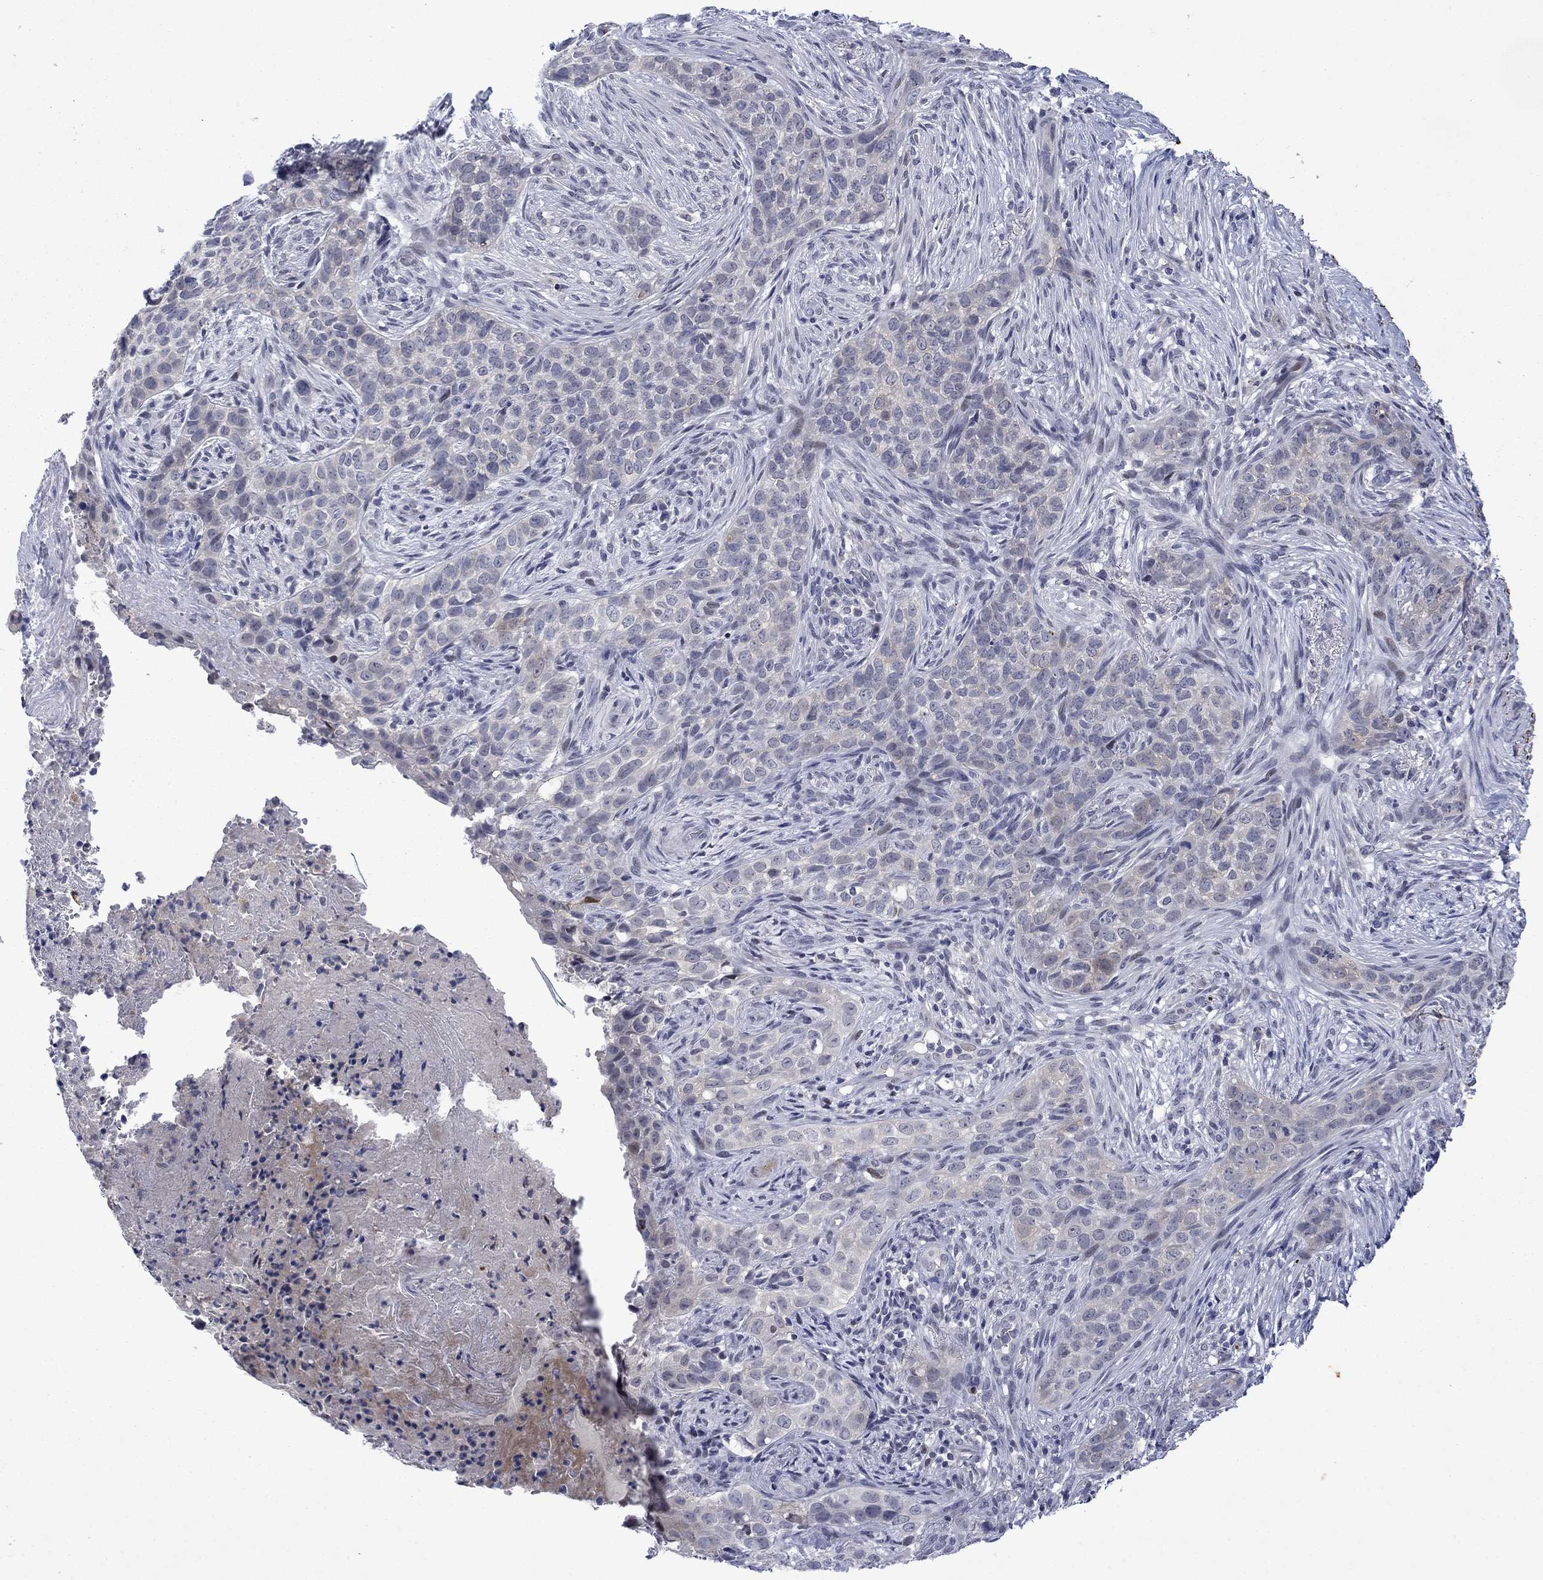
{"staining": {"intensity": "negative", "quantity": "none", "location": "none"}, "tissue": "skin cancer", "cell_type": "Tumor cells", "image_type": "cancer", "snomed": [{"axis": "morphology", "description": "Squamous cell carcinoma, NOS"}, {"axis": "topography", "description": "Skin"}], "caption": "An image of human skin cancer is negative for staining in tumor cells. Nuclei are stained in blue.", "gene": "AGL", "patient": {"sex": "male", "age": 88}}